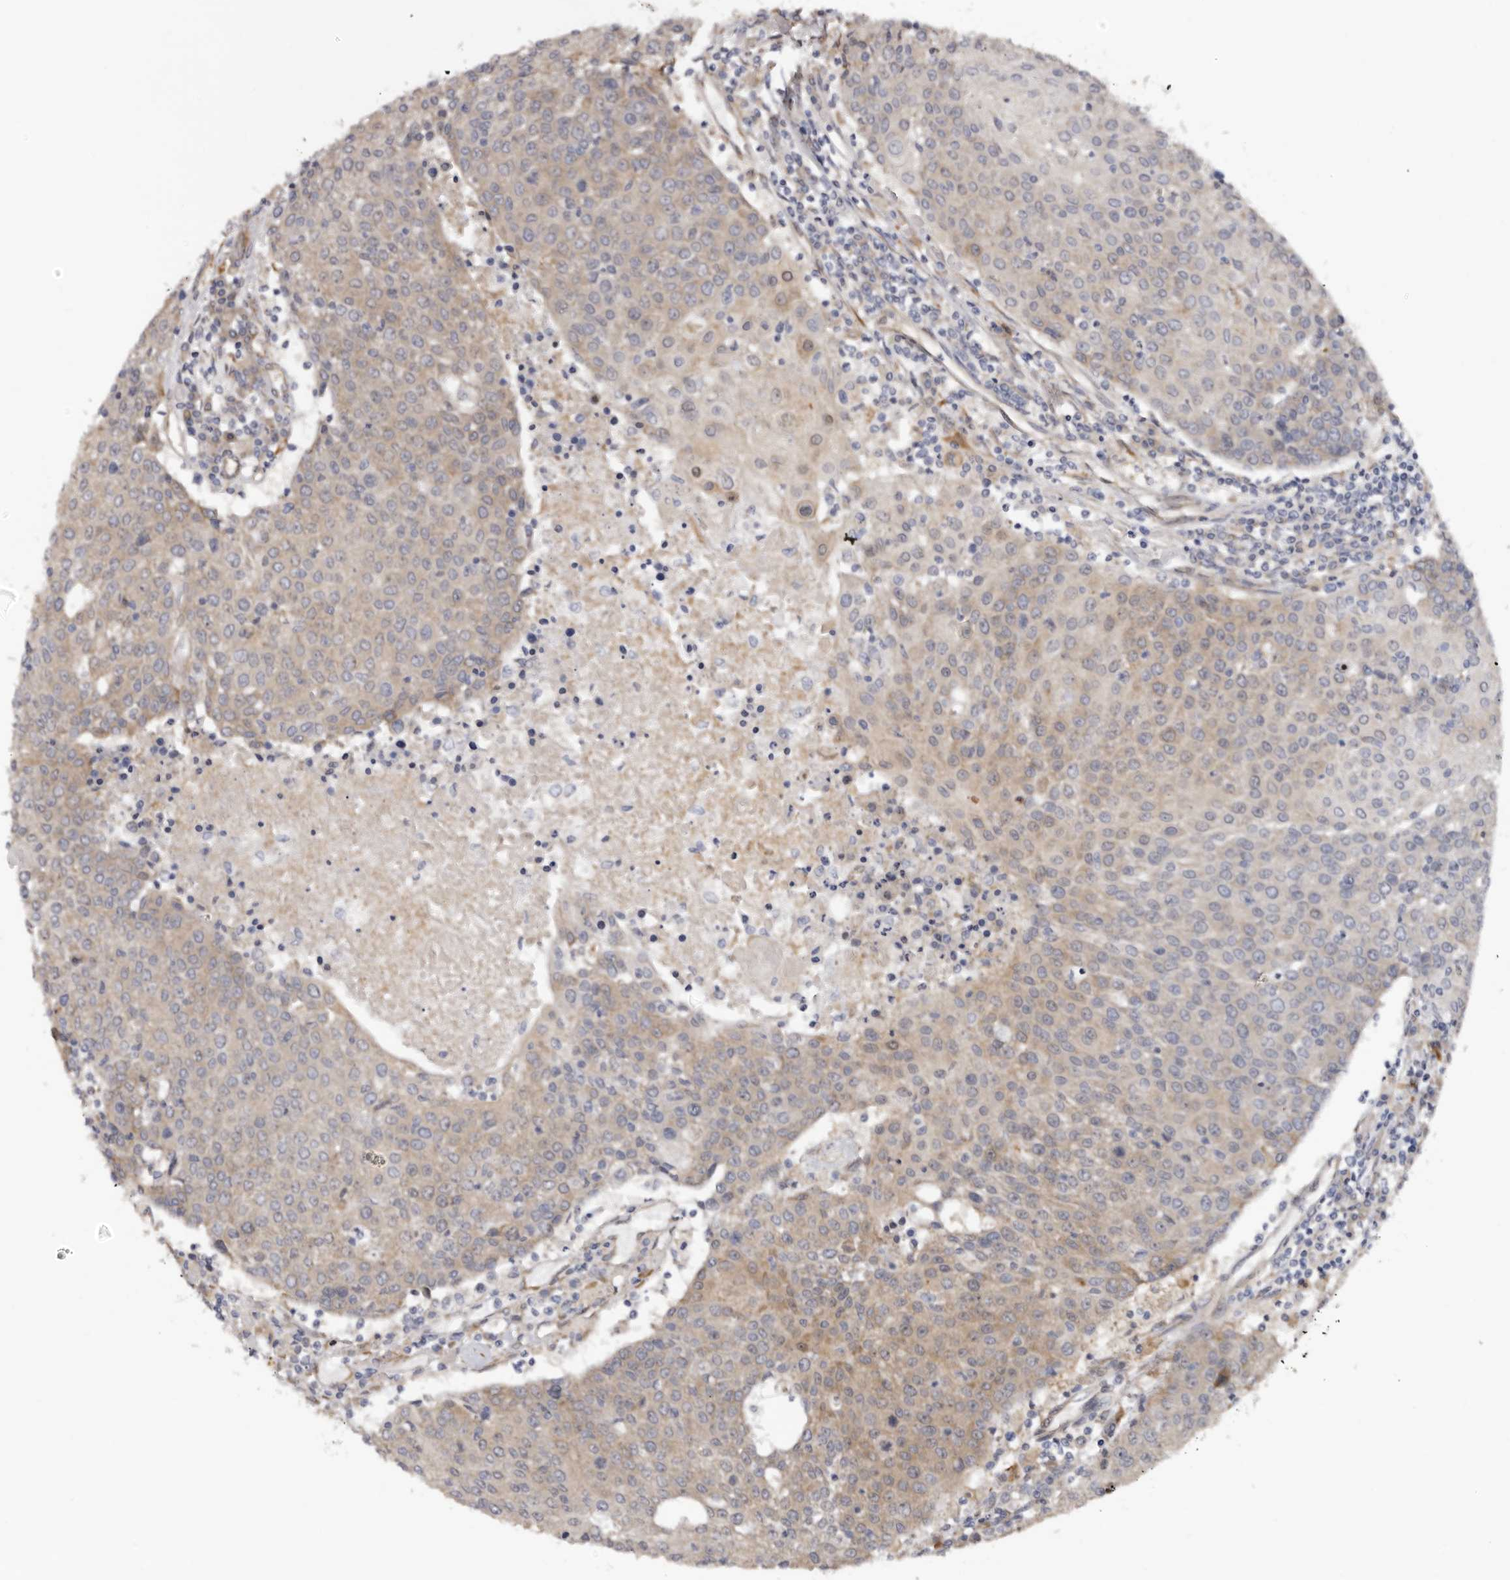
{"staining": {"intensity": "weak", "quantity": ">75%", "location": "cytoplasmic/membranous"}, "tissue": "urothelial cancer", "cell_type": "Tumor cells", "image_type": "cancer", "snomed": [{"axis": "morphology", "description": "Urothelial carcinoma, High grade"}, {"axis": "topography", "description": "Urinary bladder"}], "caption": "Immunohistochemical staining of high-grade urothelial carcinoma shows low levels of weak cytoplasmic/membranous positivity in approximately >75% of tumor cells.", "gene": "SBDS", "patient": {"sex": "female", "age": 85}}